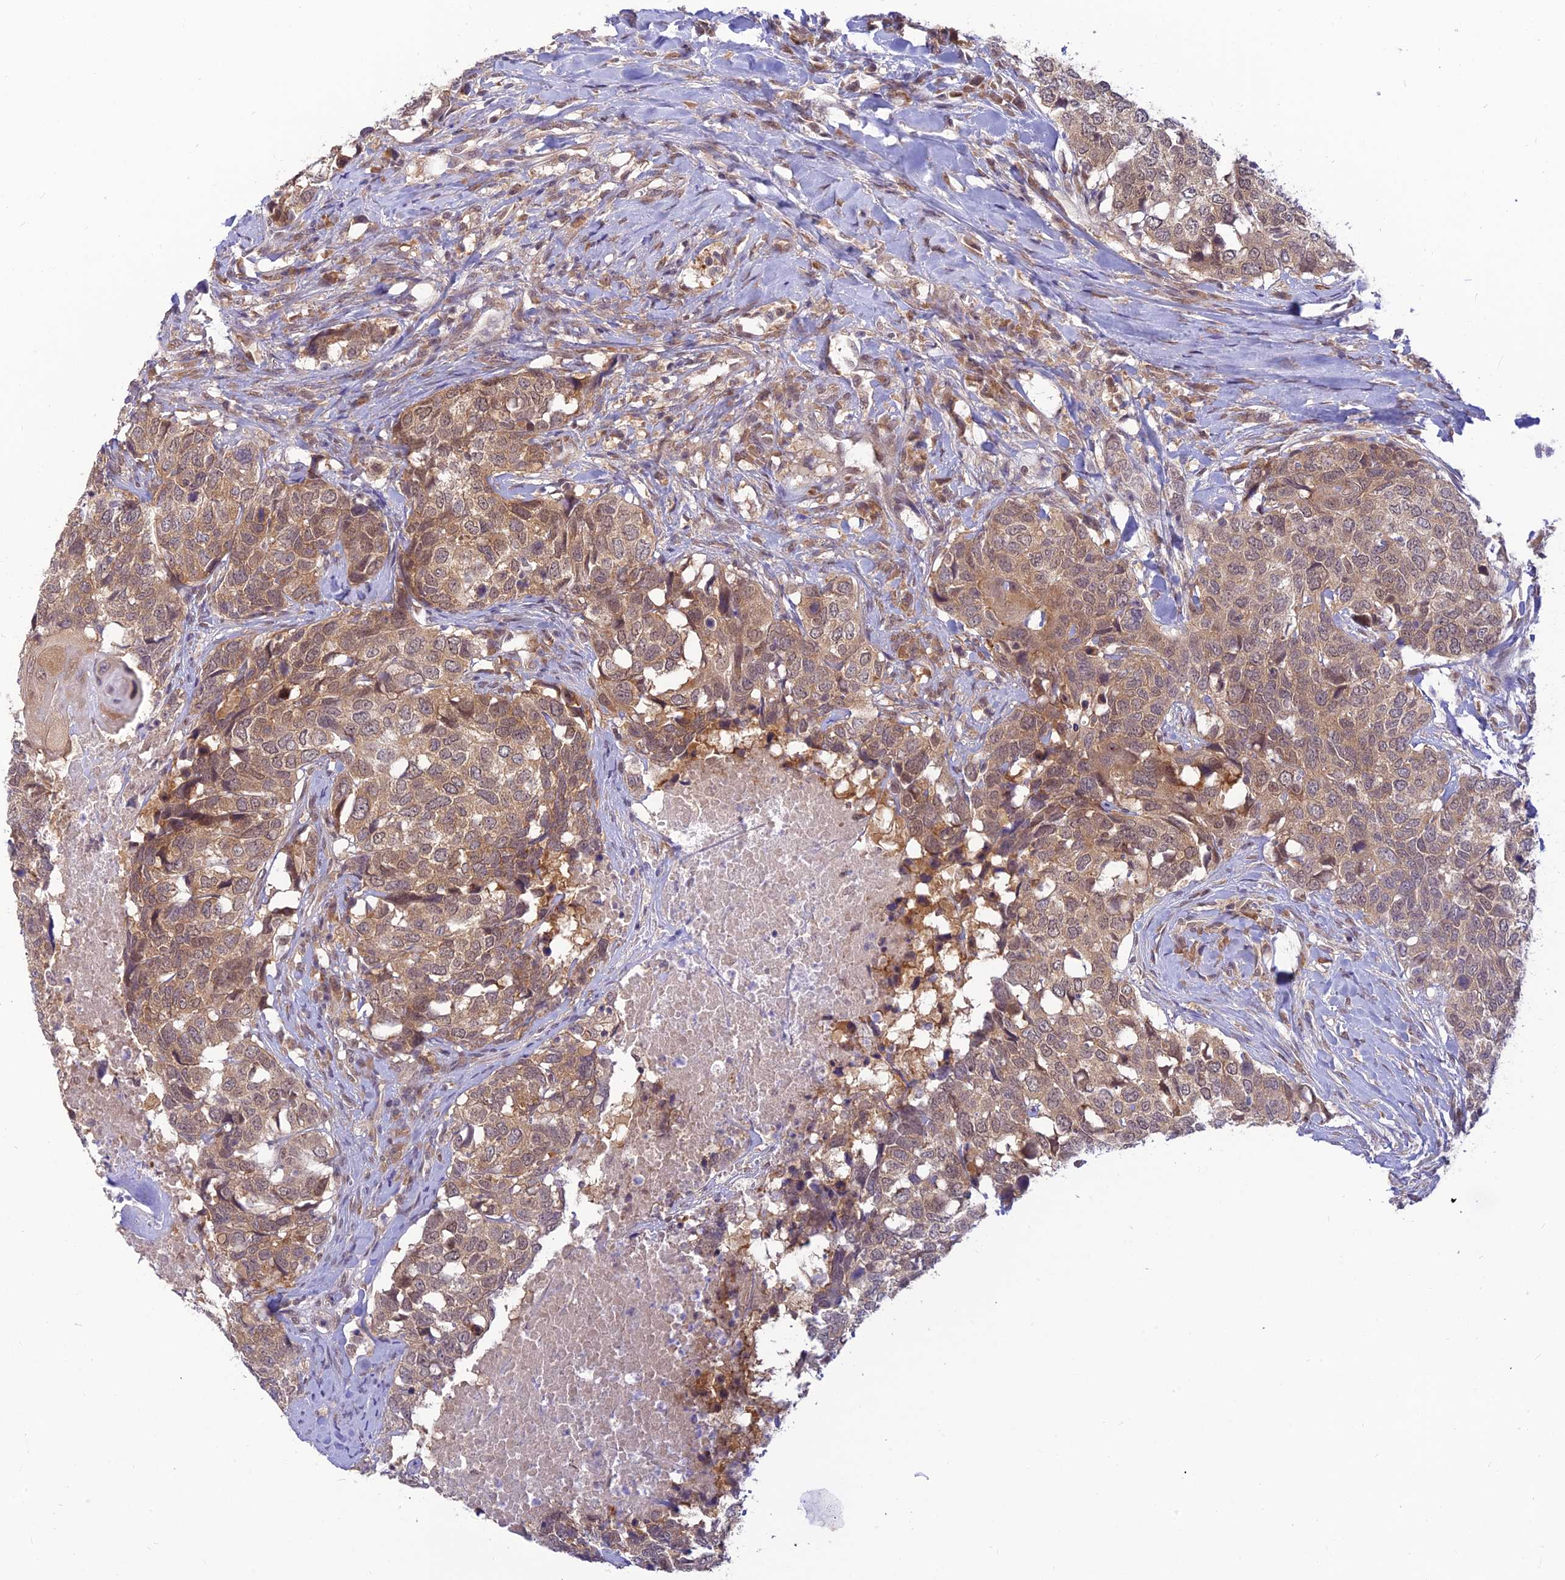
{"staining": {"intensity": "weak", "quantity": ">75%", "location": "cytoplasmic/membranous"}, "tissue": "head and neck cancer", "cell_type": "Tumor cells", "image_type": "cancer", "snomed": [{"axis": "morphology", "description": "Squamous cell carcinoma, NOS"}, {"axis": "topography", "description": "Head-Neck"}], "caption": "An IHC image of neoplastic tissue is shown. Protein staining in brown labels weak cytoplasmic/membranous positivity in head and neck squamous cell carcinoma within tumor cells.", "gene": "SKIC8", "patient": {"sex": "male", "age": 66}}